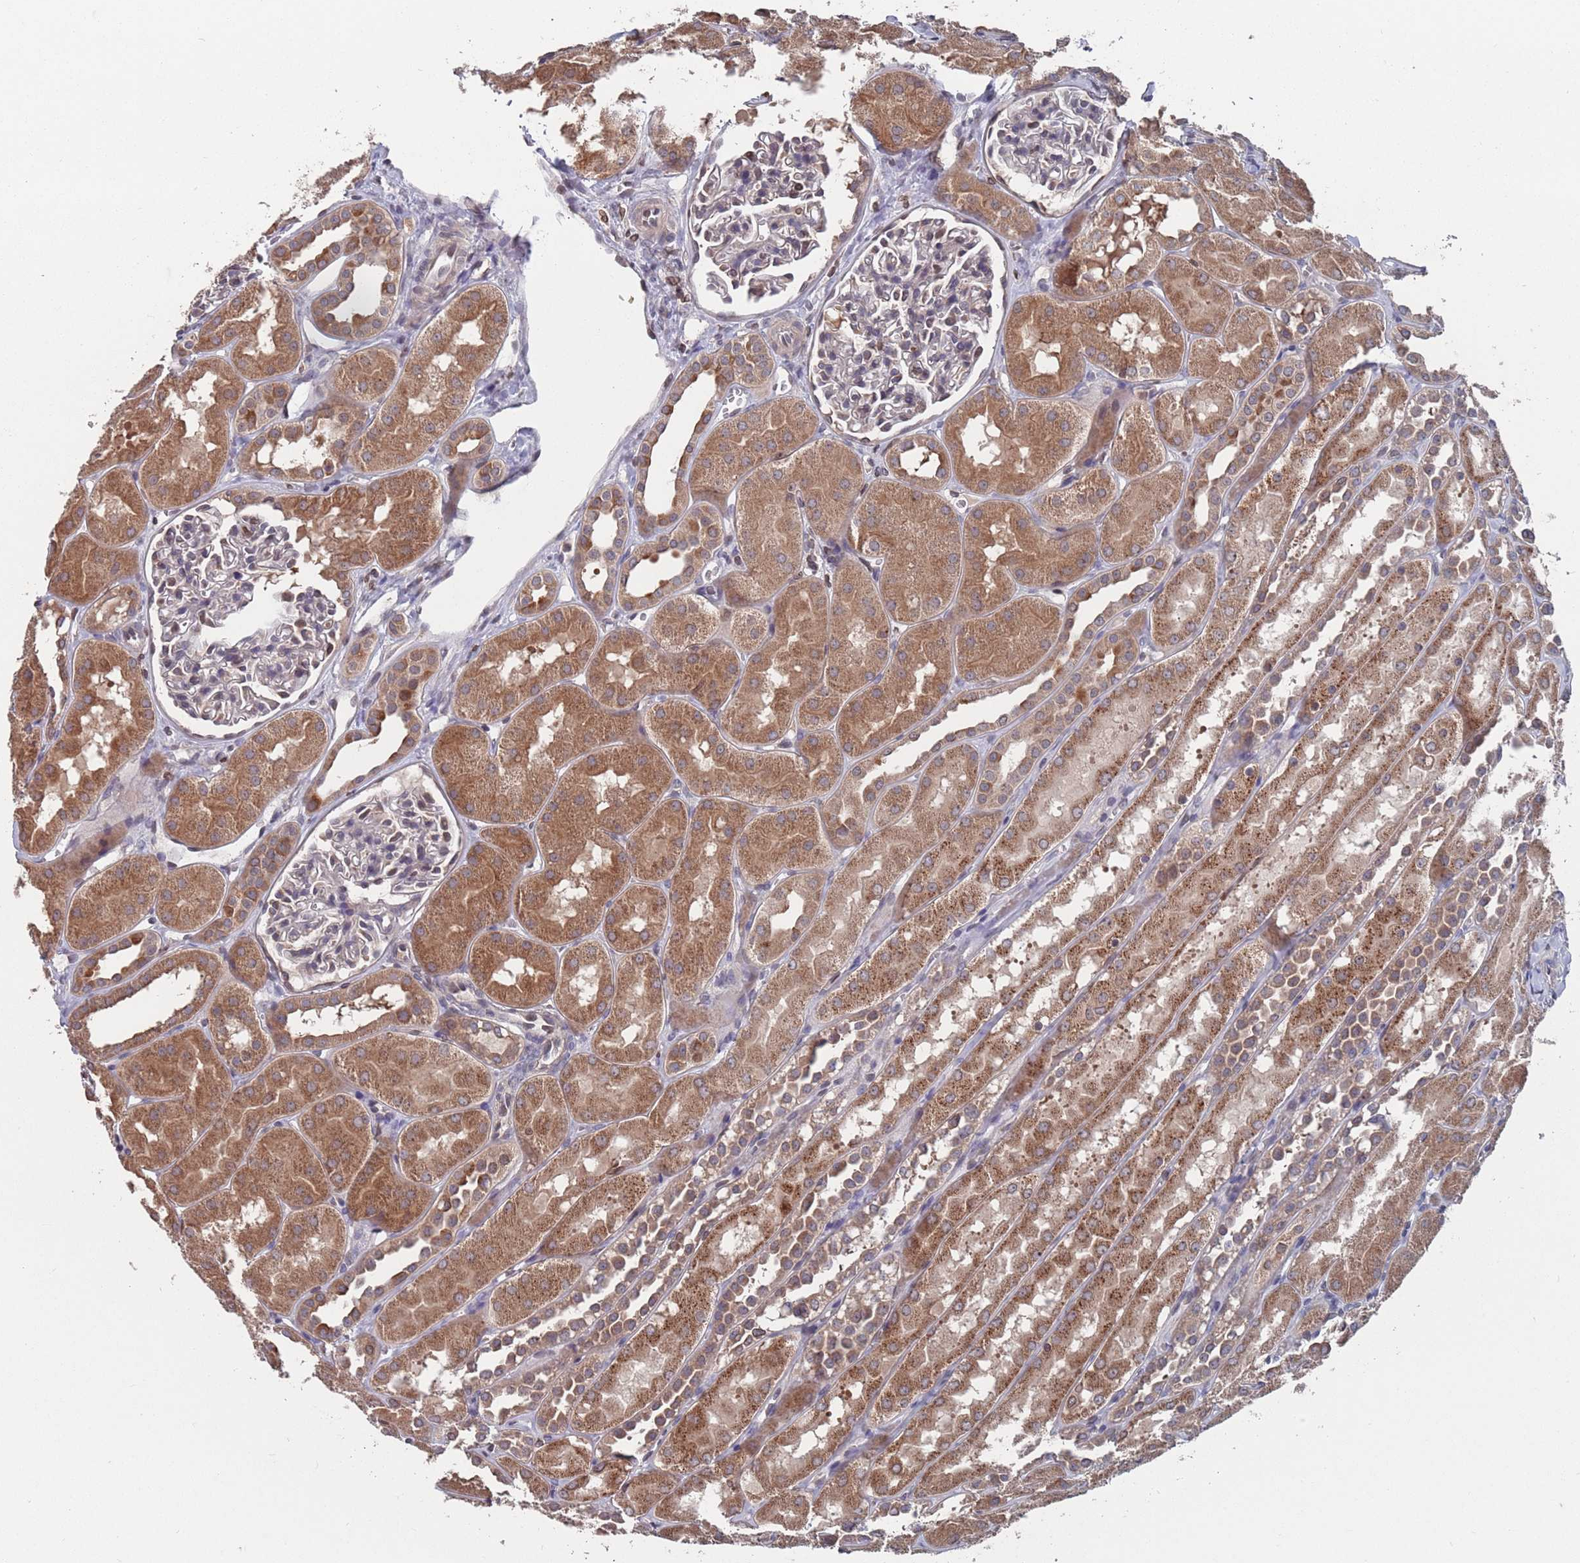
{"staining": {"intensity": "moderate", "quantity": "<25%", "location": "cytoplasmic/membranous"}, "tissue": "kidney", "cell_type": "Cells in glomeruli", "image_type": "normal", "snomed": [{"axis": "morphology", "description": "Normal tissue, NOS"}, {"axis": "topography", "description": "Kidney"}, {"axis": "topography", "description": "Urinary bladder"}], "caption": "A micrograph showing moderate cytoplasmic/membranous expression in approximately <25% of cells in glomeruli in normal kidney, as visualized by brown immunohistochemical staining.", "gene": "SDHAF3", "patient": {"sex": "male", "age": 16}}